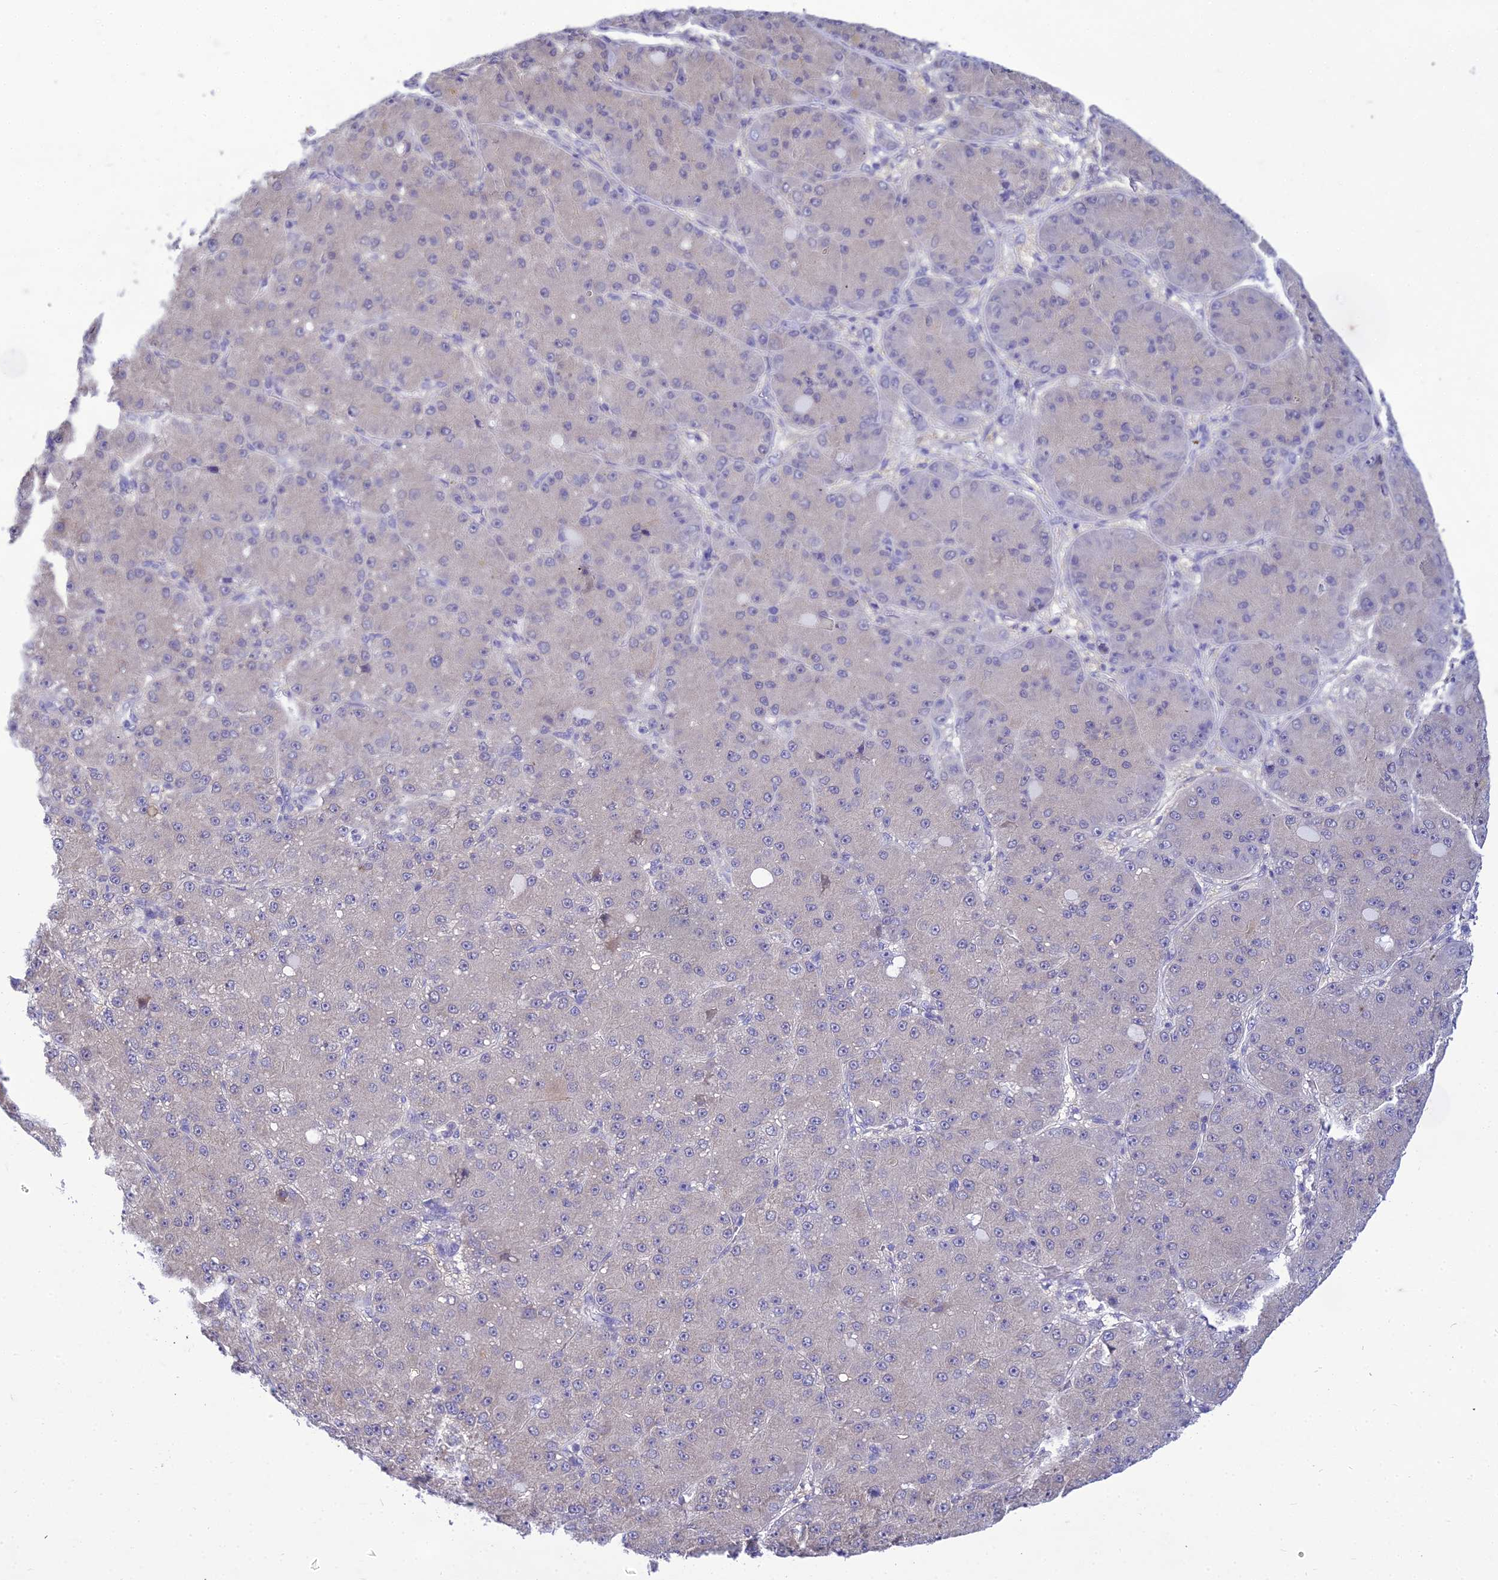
{"staining": {"intensity": "negative", "quantity": "none", "location": "none"}, "tissue": "liver cancer", "cell_type": "Tumor cells", "image_type": "cancer", "snomed": [{"axis": "morphology", "description": "Carcinoma, Hepatocellular, NOS"}, {"axis": "topography", "description": "Liver"}], "caption": "An immunohistochemistry (IHC) photomicrograph of liver hepatocellular carcinoma is shown. There is no staining in tumor cells of liver hepatocellular carcinoma.", "gene": "ZMIZ1", "patient": {"sex": "male", "age": 67}}